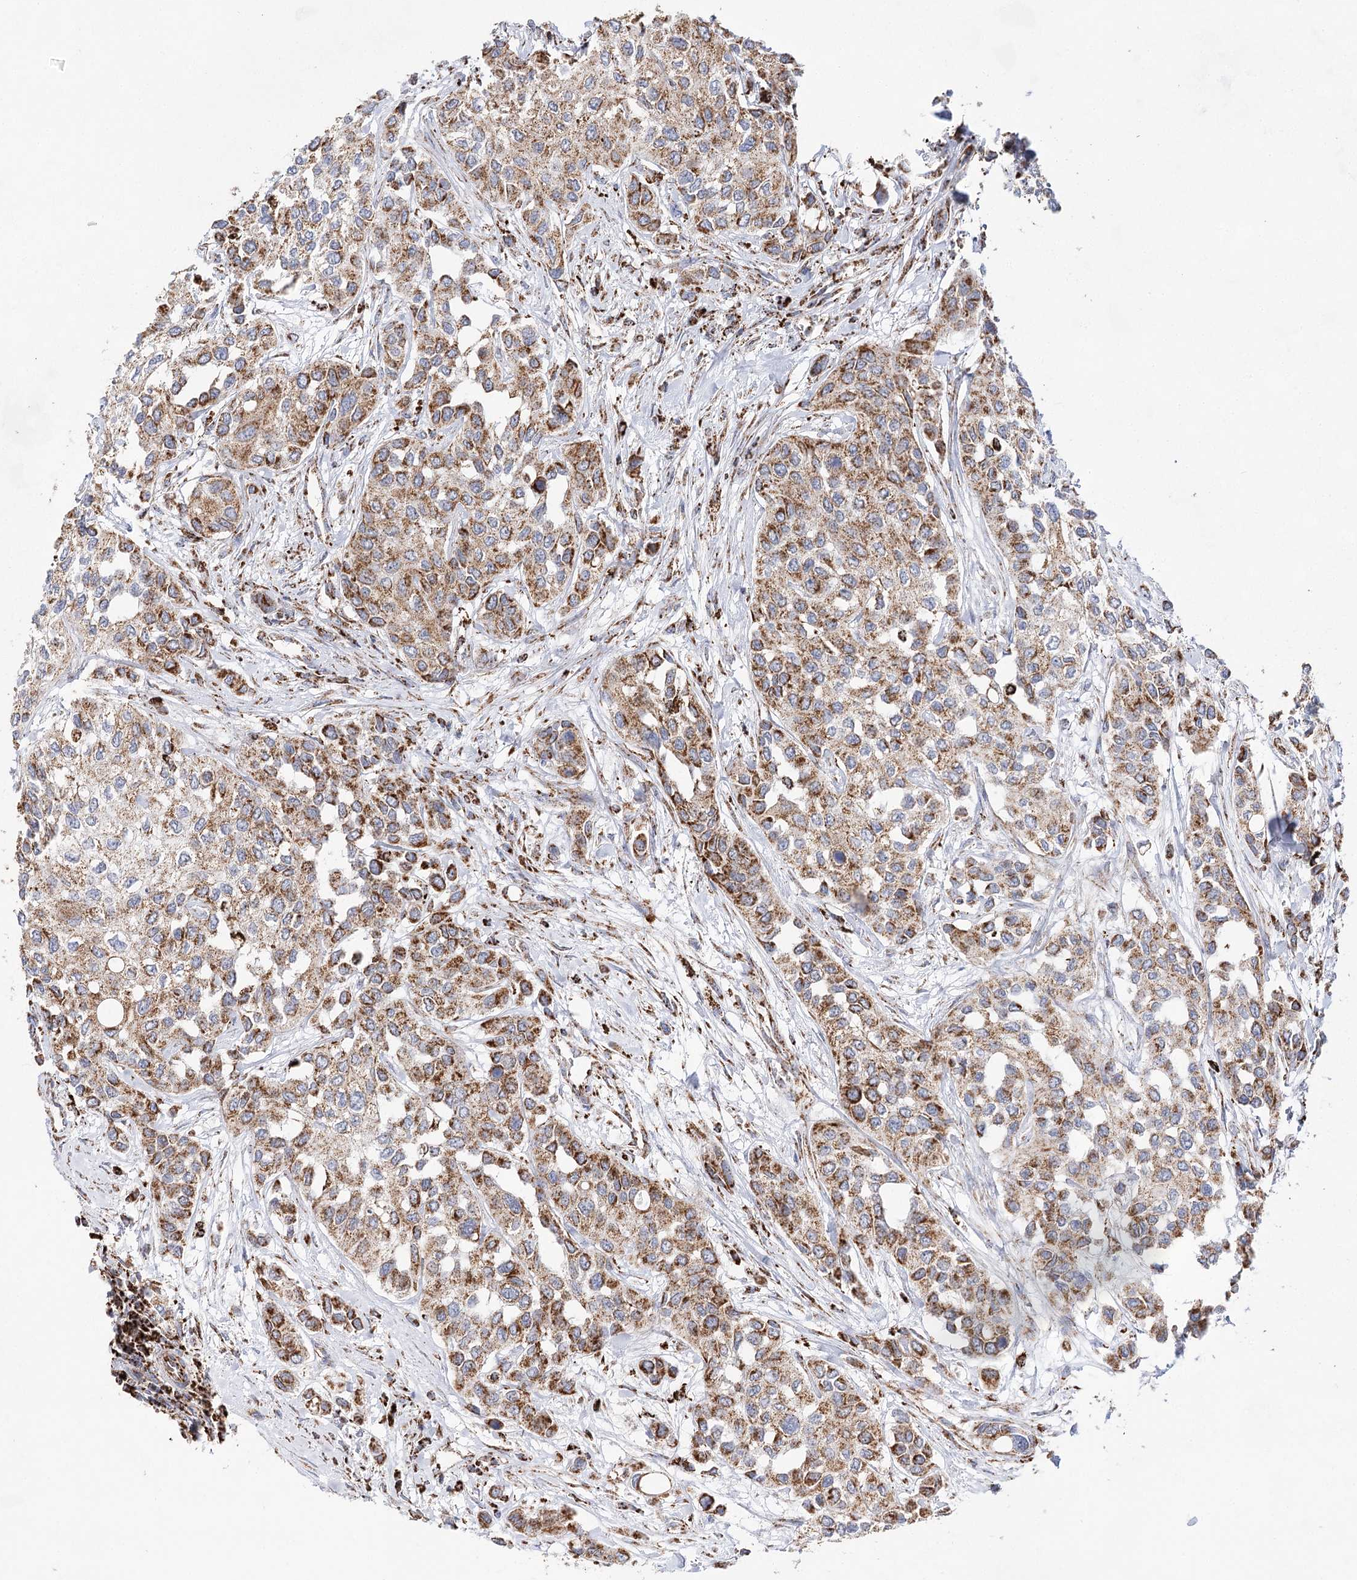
{"staining": {"intensity": "moderate", "quantity": ">75%", "location": "cytoplasmic/membranous"}, "tissue": "urothelial cancer", "cell_type": "Tumor cells", "image_type": "cancer", "snomed": [{"axis": "morphology", "description": "Normal tissue, NOS"}, {"axis": "morphology", "description": "Urothelial carcinoma, High grade"}, {"axis": "topography", "description": "Vascular tissue"}, {"axis": "topography", "description": "Urinary bladder"}], "caption": "Tumor cells demonstrate moderate cytoplasmic/membranous staining in approximately >75% of cells in urothelial cancer.", "gene": "NADK2", "patient": {"sex": "female", "age": 56}}